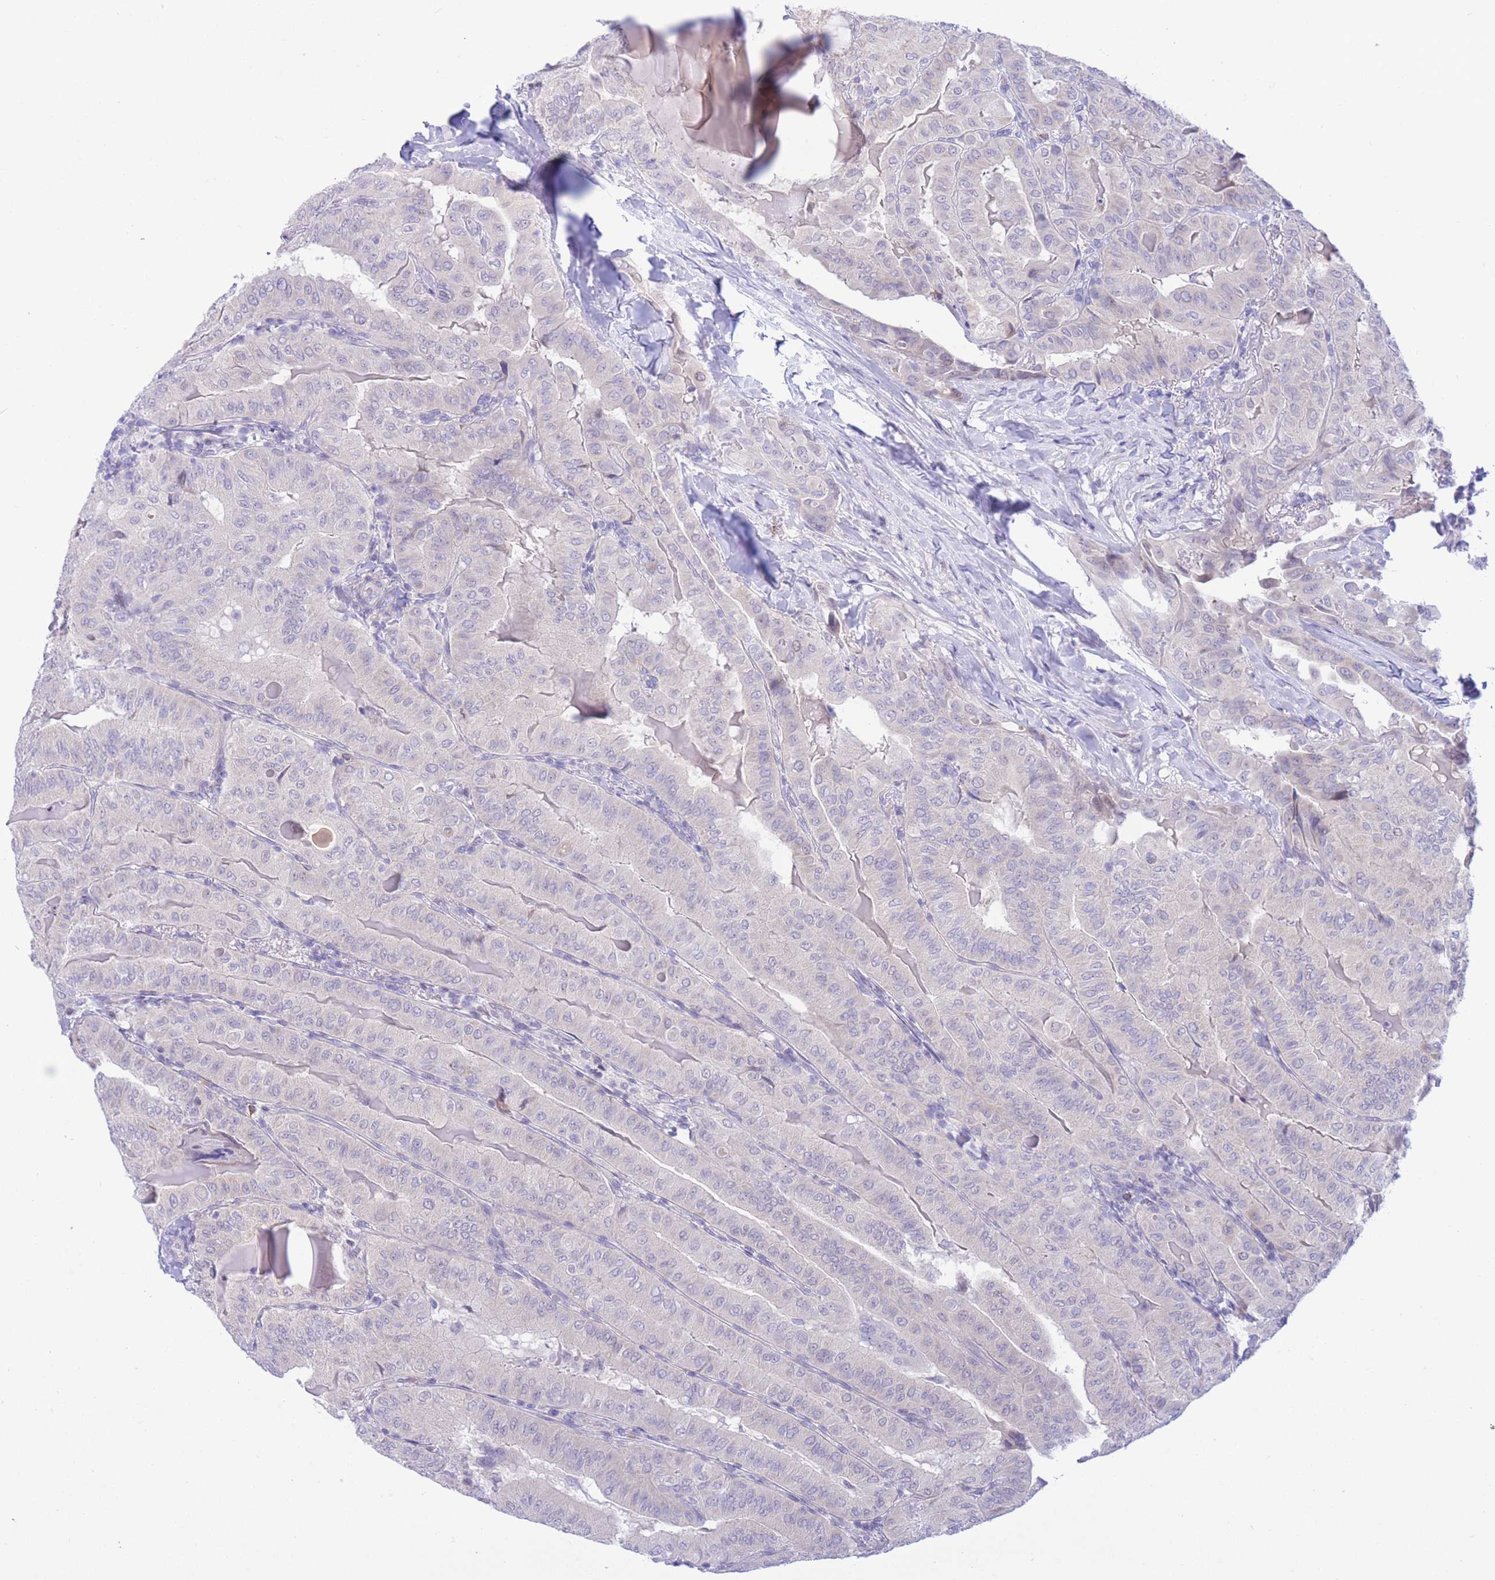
{"staining": {"intensity": "negative", "quantity": "none", "location": "none"}, "tissue": "thyroid cancer", "cell_type": "Tumor cells", "image_type": "cancer", "snomed": [{"axis": "morphology", "description": "Papillary adenocarcinoma, NOS"}, {"axis": "topography", "description": "Thyroid gland"}], "caption": "An immunohistochemistry (IHC) photomicrograph of papillary adenocarcinoma (thyroid) is shown. There is no staining in tumor cells of papillary adenocarcinoma (thyroid).", "gene": "RPL39L", "patient": {"sex": "female", "age": 68}}